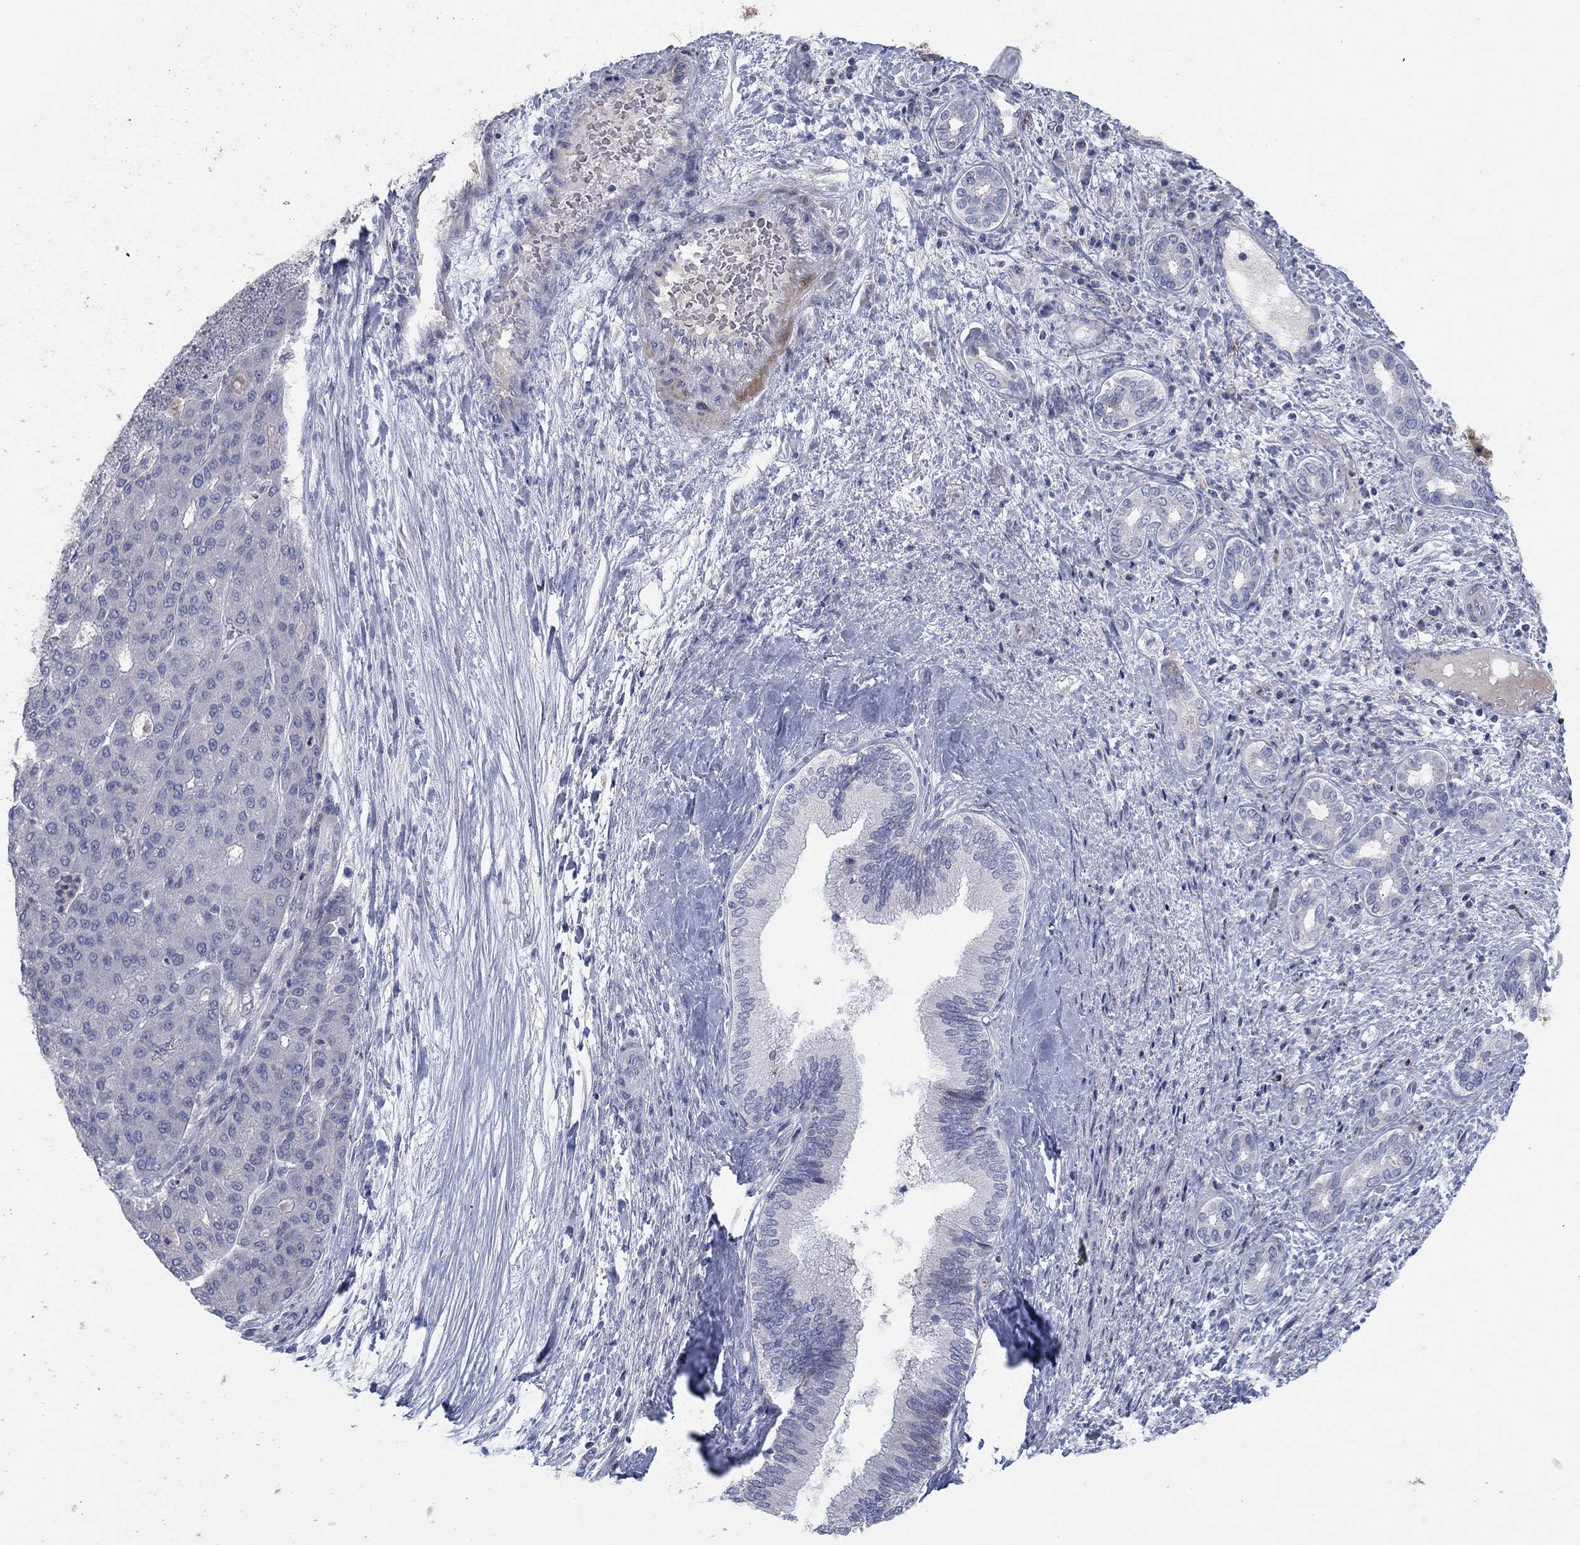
{"staining": {"intensity": "negative", "quantity": "none", "location": "none"}, "tissue": "liver cancer", "cell_type": "Tumor cells", "image_type": "cancer", "snomed": [{"axis": "morphology", "description": "Carcinoma, Hepatocellular, NOS"}, {"axis": "topography", "description": "Liver"}], "caption": "Immunohistochemistry (IHC) photomicrograph of neoplastic tissue: hepatocellular carcinoma (liver) stained with DAB exhibits no significant protein positivity in tumor cells. (Immunohistochemistry (IHC), brightfield microscopy, high magnification).", "gene": "TMEM249", "patient": {"sex": "male", "age": 65}}